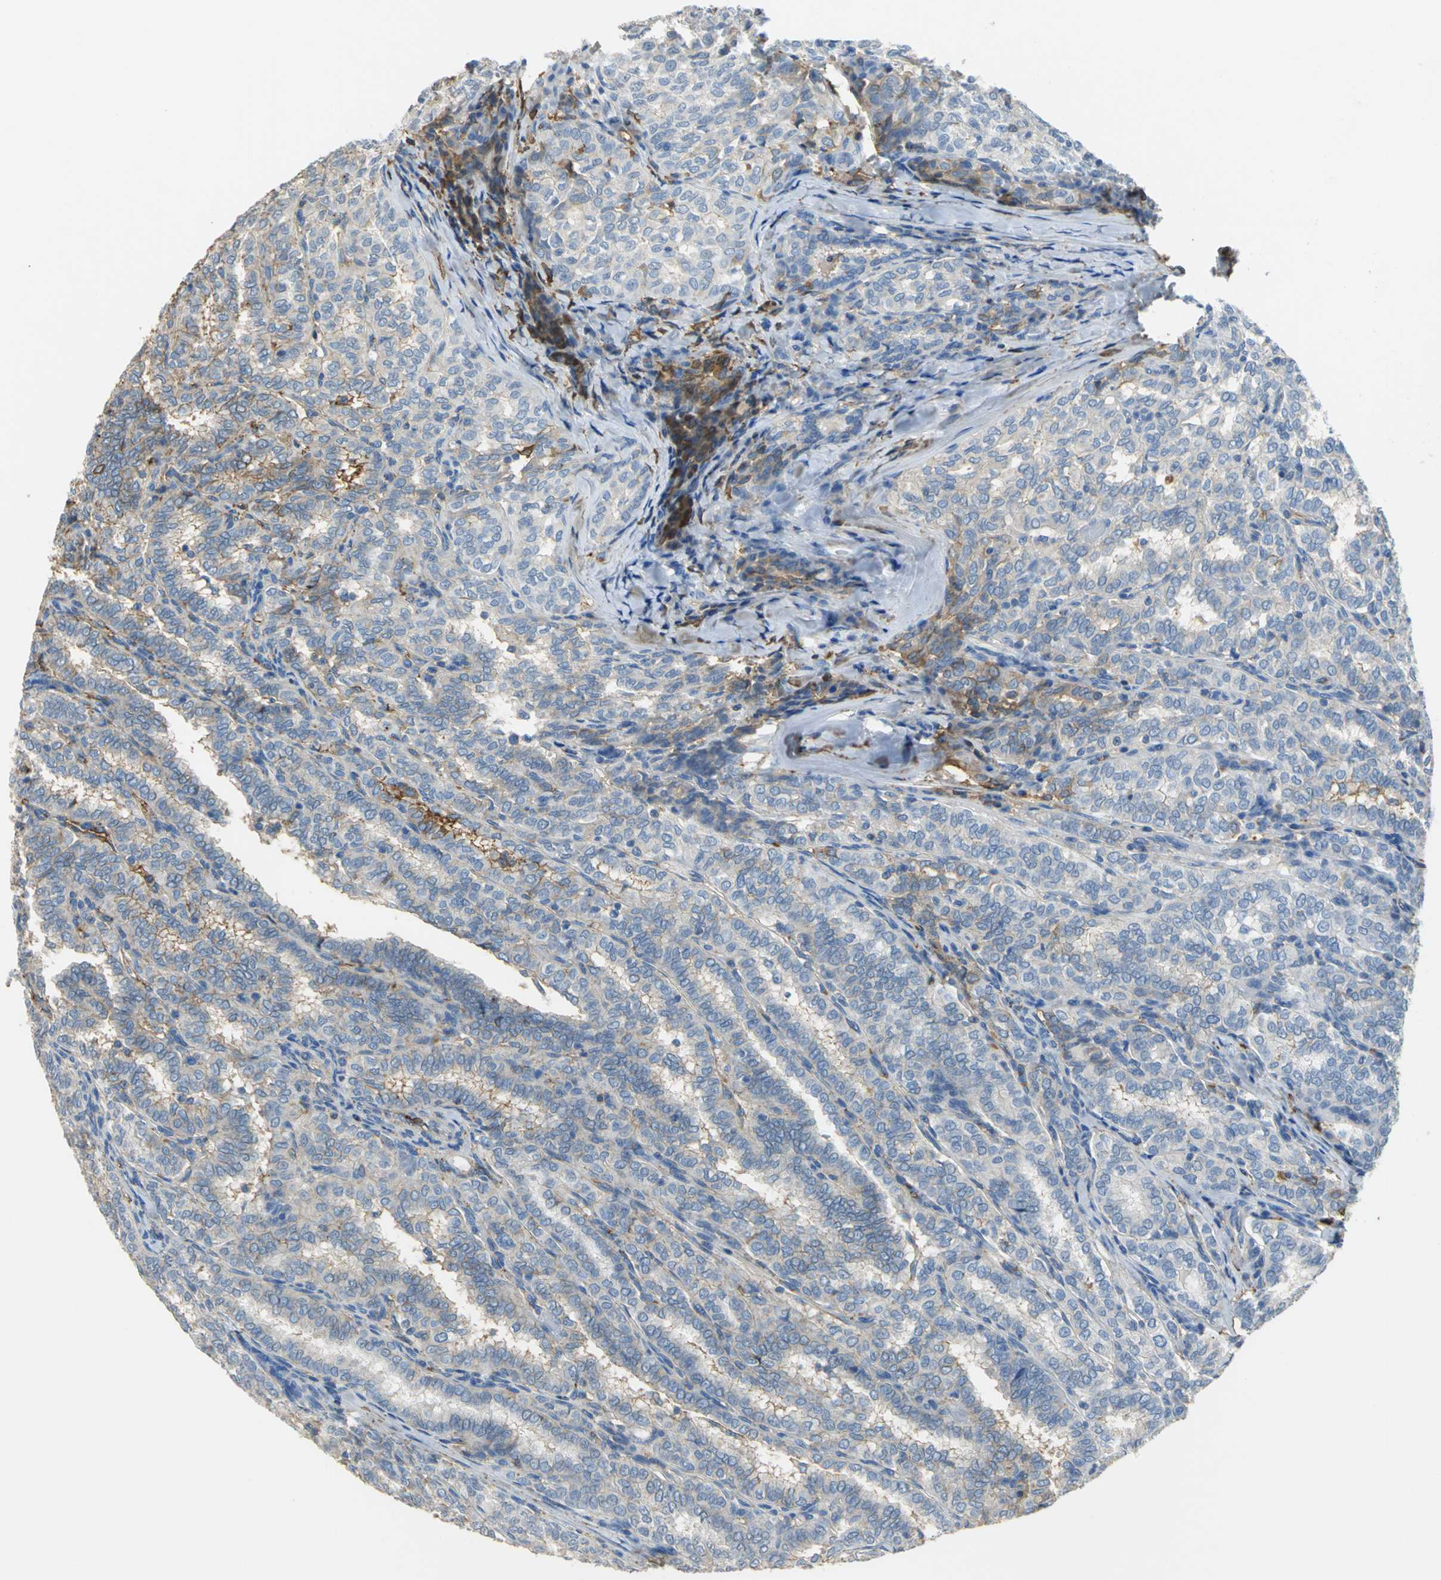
{"staining": {"intensity": "moderate", "quantity": "<25%", "location": "cytoplasmic/membranous"}, "tissue": "thyroid cancer", "cell_type": "Tumor cells", "image_type": "cancer", "snomed": [{"axis": "morphology", "description": "Papillary adenocarcinoma, NOS"}, {"axis": "topography", "description": "Thyroid gland"}], "caption": "Thyroid papillary adenocarcinoma tissue displays moderate cytoplasmic/membranous positivity in about <25% of tumor cells, visualized by immunohistochemistry.", "gene": "GYG2", "patient": {"sex": "female", "age": 30}}